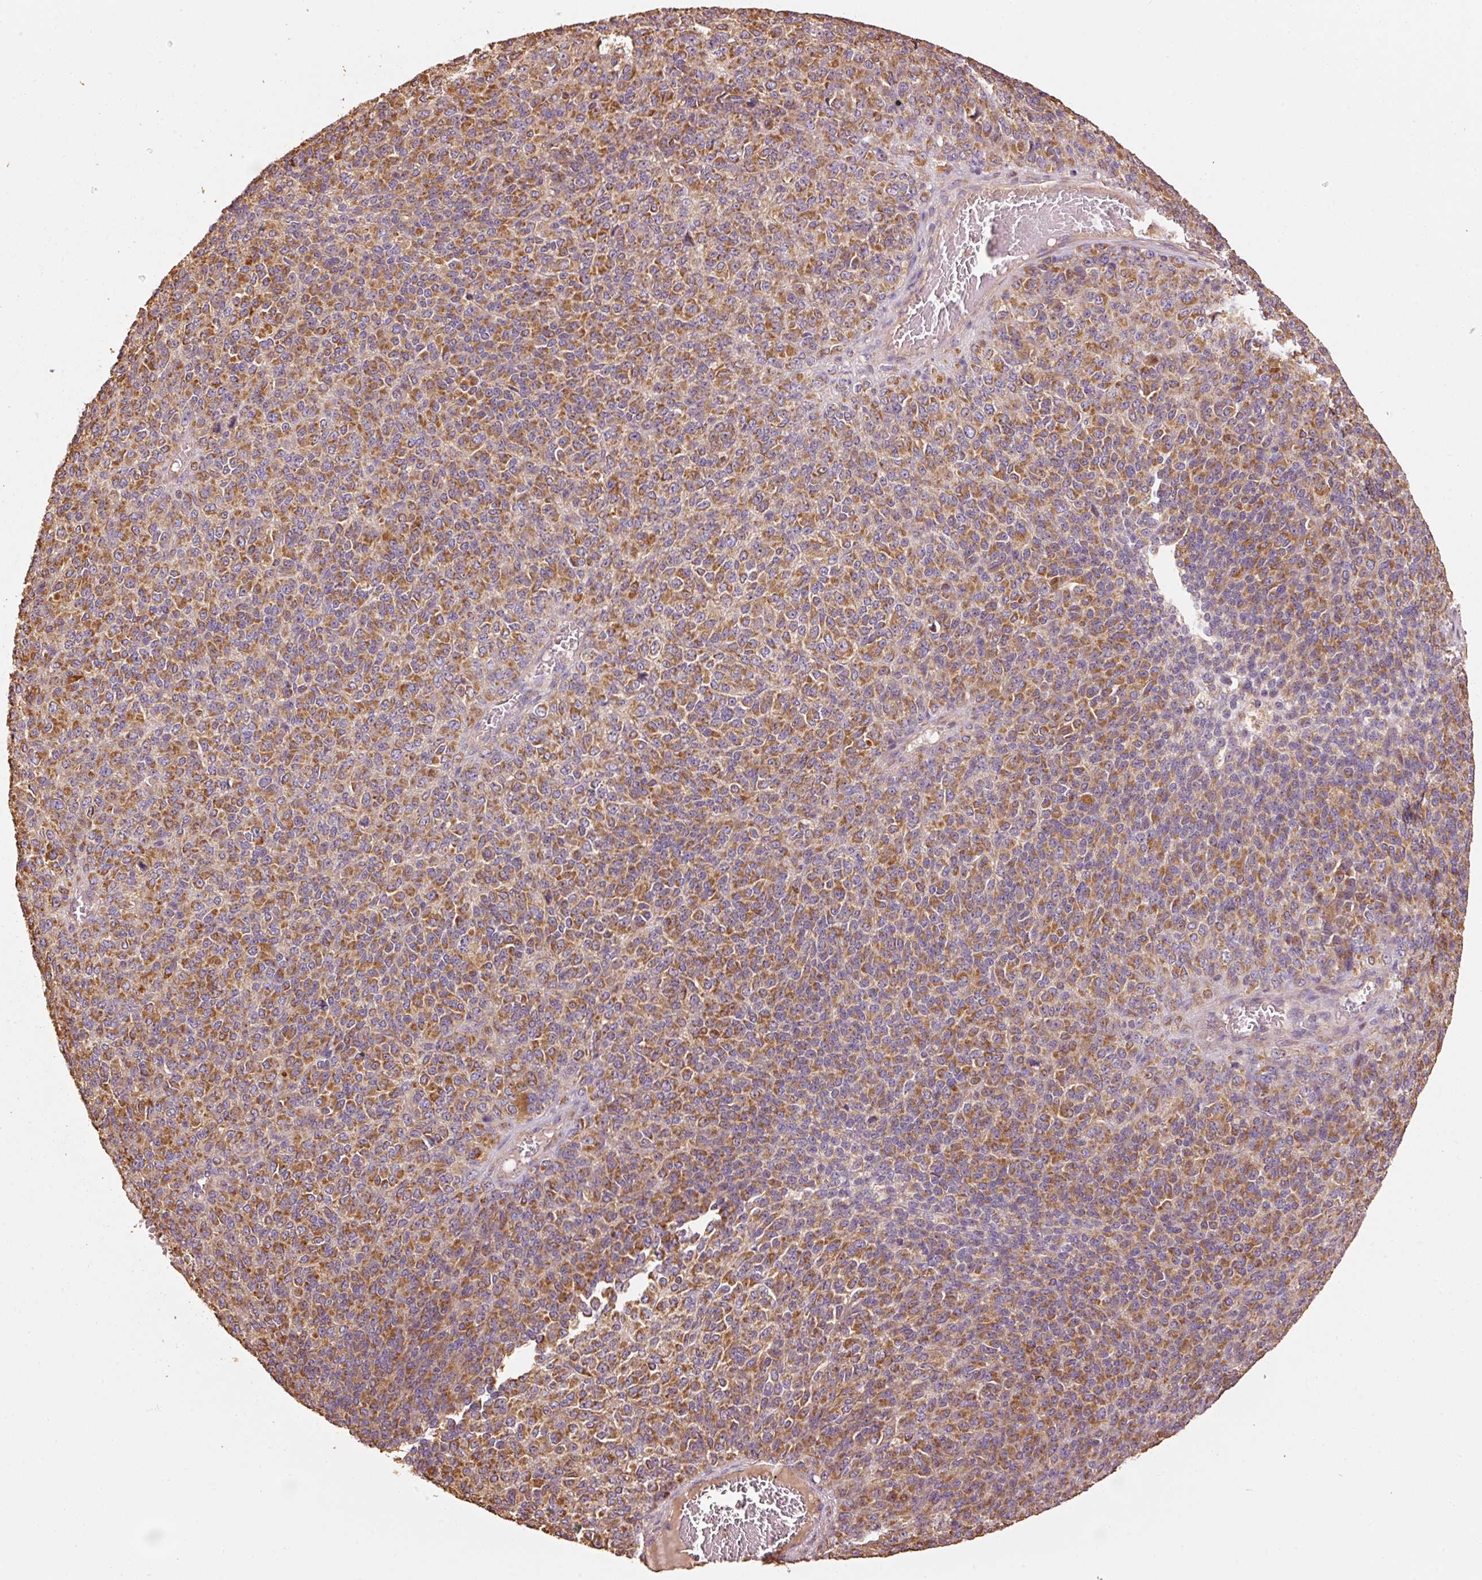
{"staining": {"intensity": "moderate", "quantity": ">75%", "location": "cytoplasmic/membranous"}, "tissue": "melanoma", "cell_type": "Tumor cells", "image_type": "cancer", "snomed": [{"axis": "morphology", "description": "Malignant melanoma, Metastatic site"}, {"axis": "topography", "description": "Brain"}], "caption": "A photomicrograph showing moderate cytoplasmic/membranous staining in about >75% of tumor cells in melanoma, as visualized by brown immunohistochemical staining.", "gene": "EFHC1", "patient": {"sex": "female", "age": 56}}